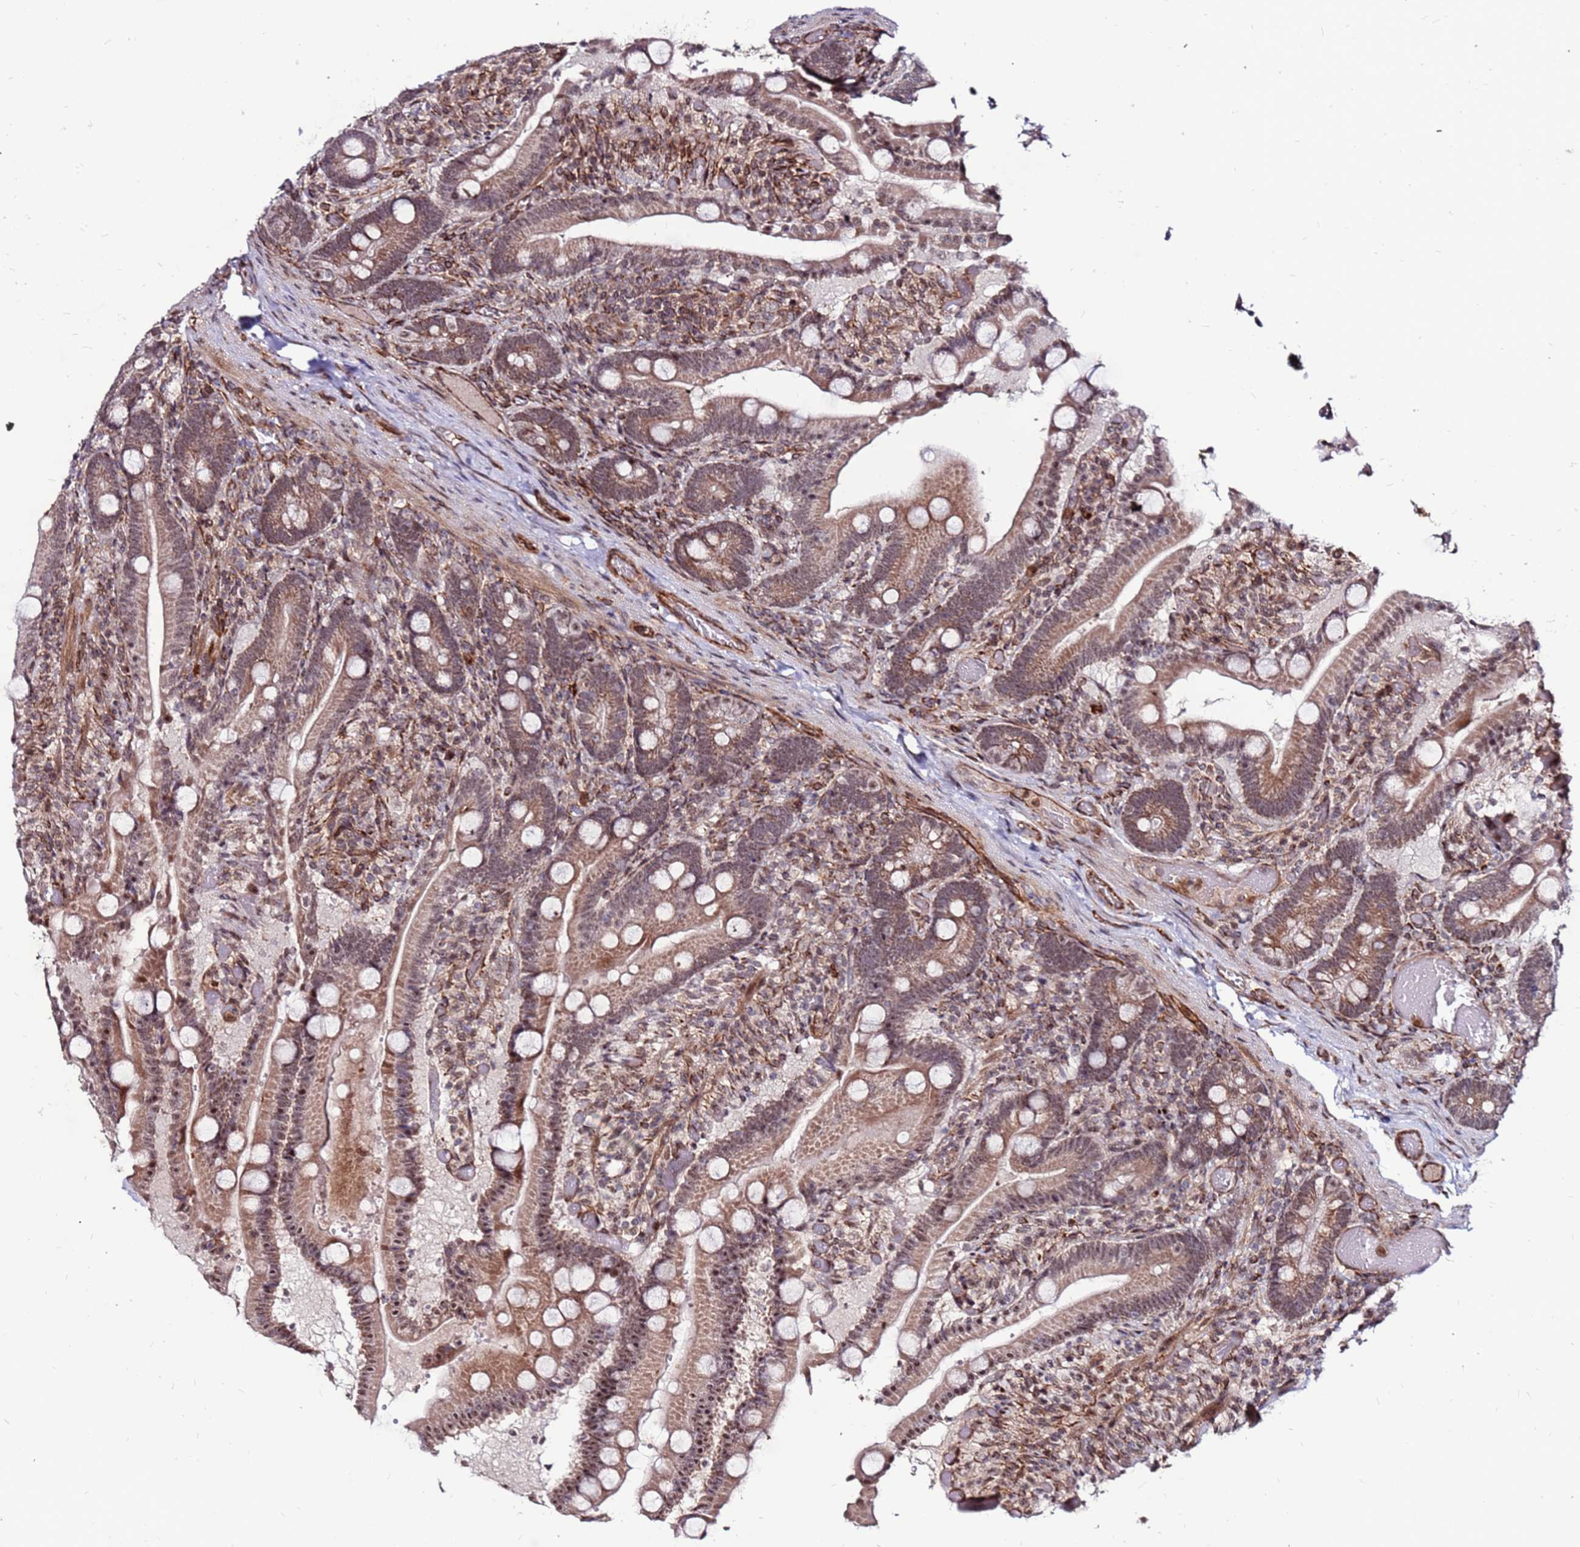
{"staining": {"intensity": "moderate", "quantity": ">75%", "location": "cytoplasmic/membranous,nuclear"}, "tissue": "duodenum", "cell_type": "Glandular cells", "image_type": "normal", "snomed": [{"axis": "morphology", "description": "Normal tissue, NOS"}, {"axis": "topography", "description": "Duodenum"}], "caption": "Glandular cells exhibit medium levels of moderate cytoplasmic/membranous,nuclear positivity in about >75% of cells in unremarkable human duodenum.", "gene": "CLK3", "patient": {"sex": "female", "age": 62}}